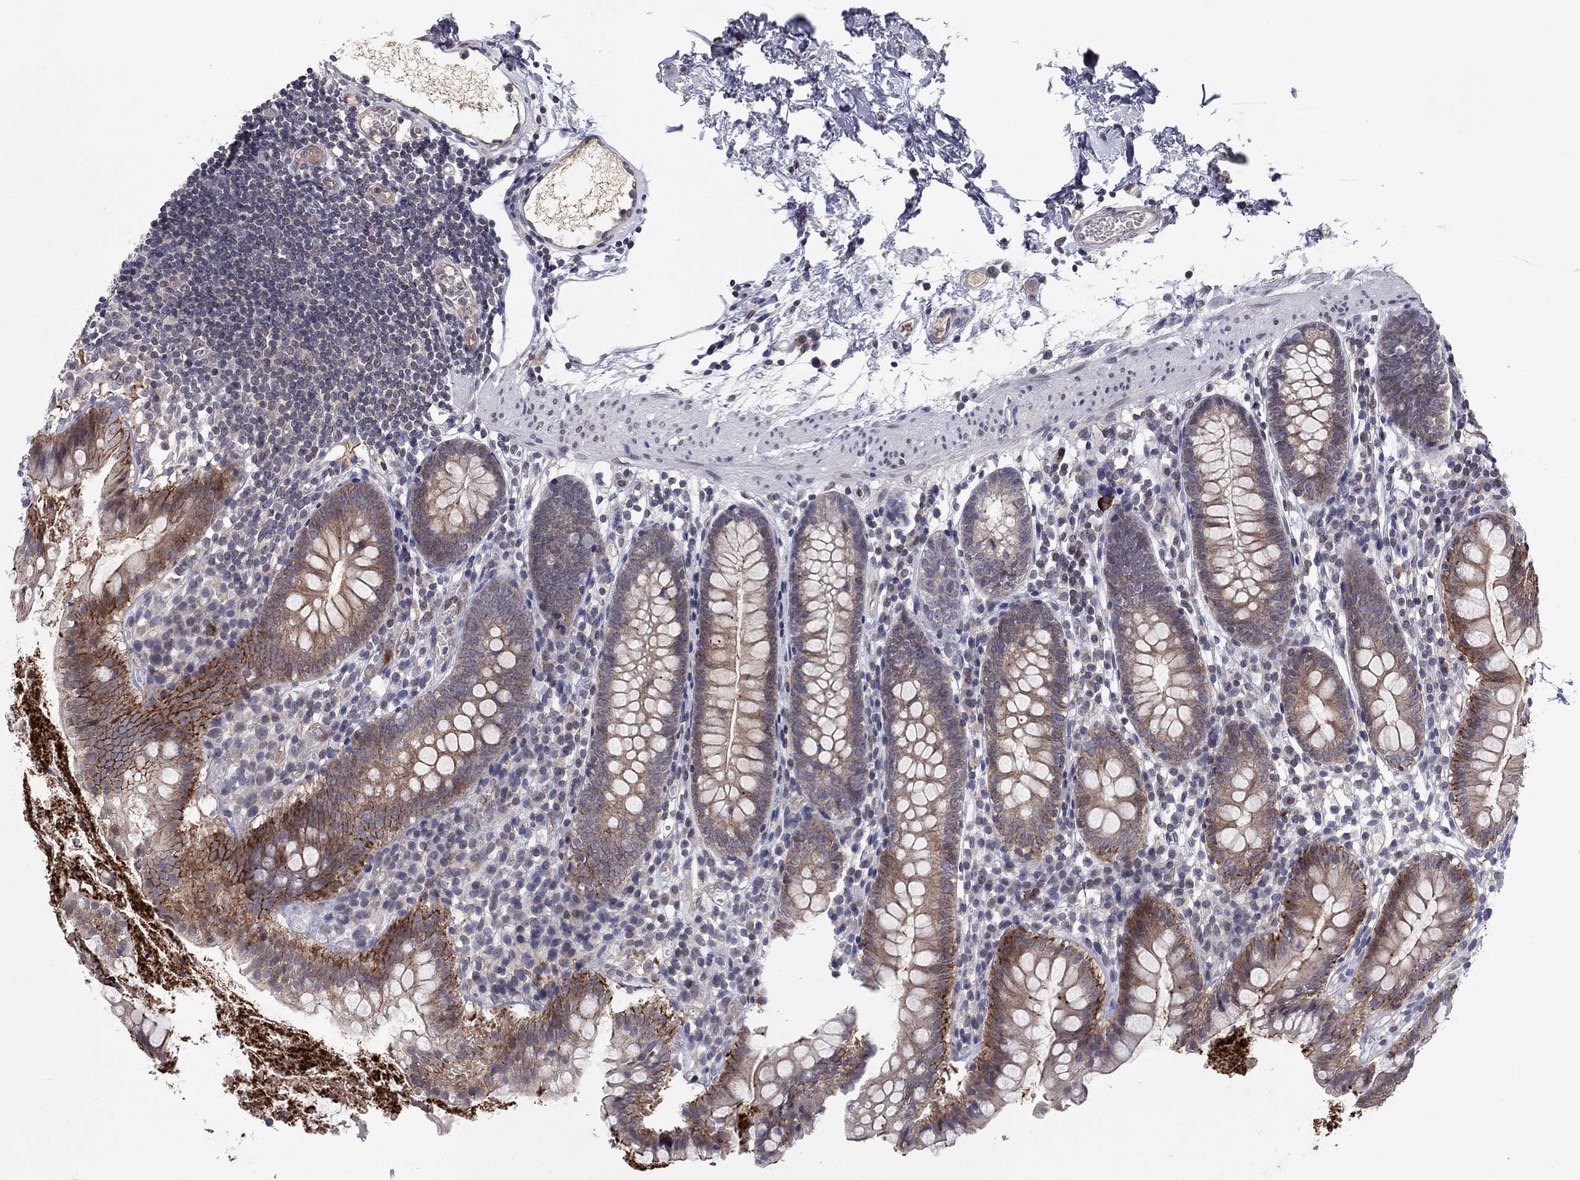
{"staining": {"intensity": "moderate", "quantity": ">75%", "location": "cytoplasmic/membranous"}, "tissue": "small intestine", "cell_type": "Glandular cells", "image_type": "normal", "snomed": [{"axis": "morphology", "description": "Normal tissue, NOS"}, {"axis": "topography", "description": "Small intestine"}], "caption": "Brown immunohistochemical staining in unremarkable human small intestine displays moderate cytoplasmic/membranous positivity in about >75% of glandular cells.", "gene": "CETN3", "patient": {"sex": "female", "age": 90}}